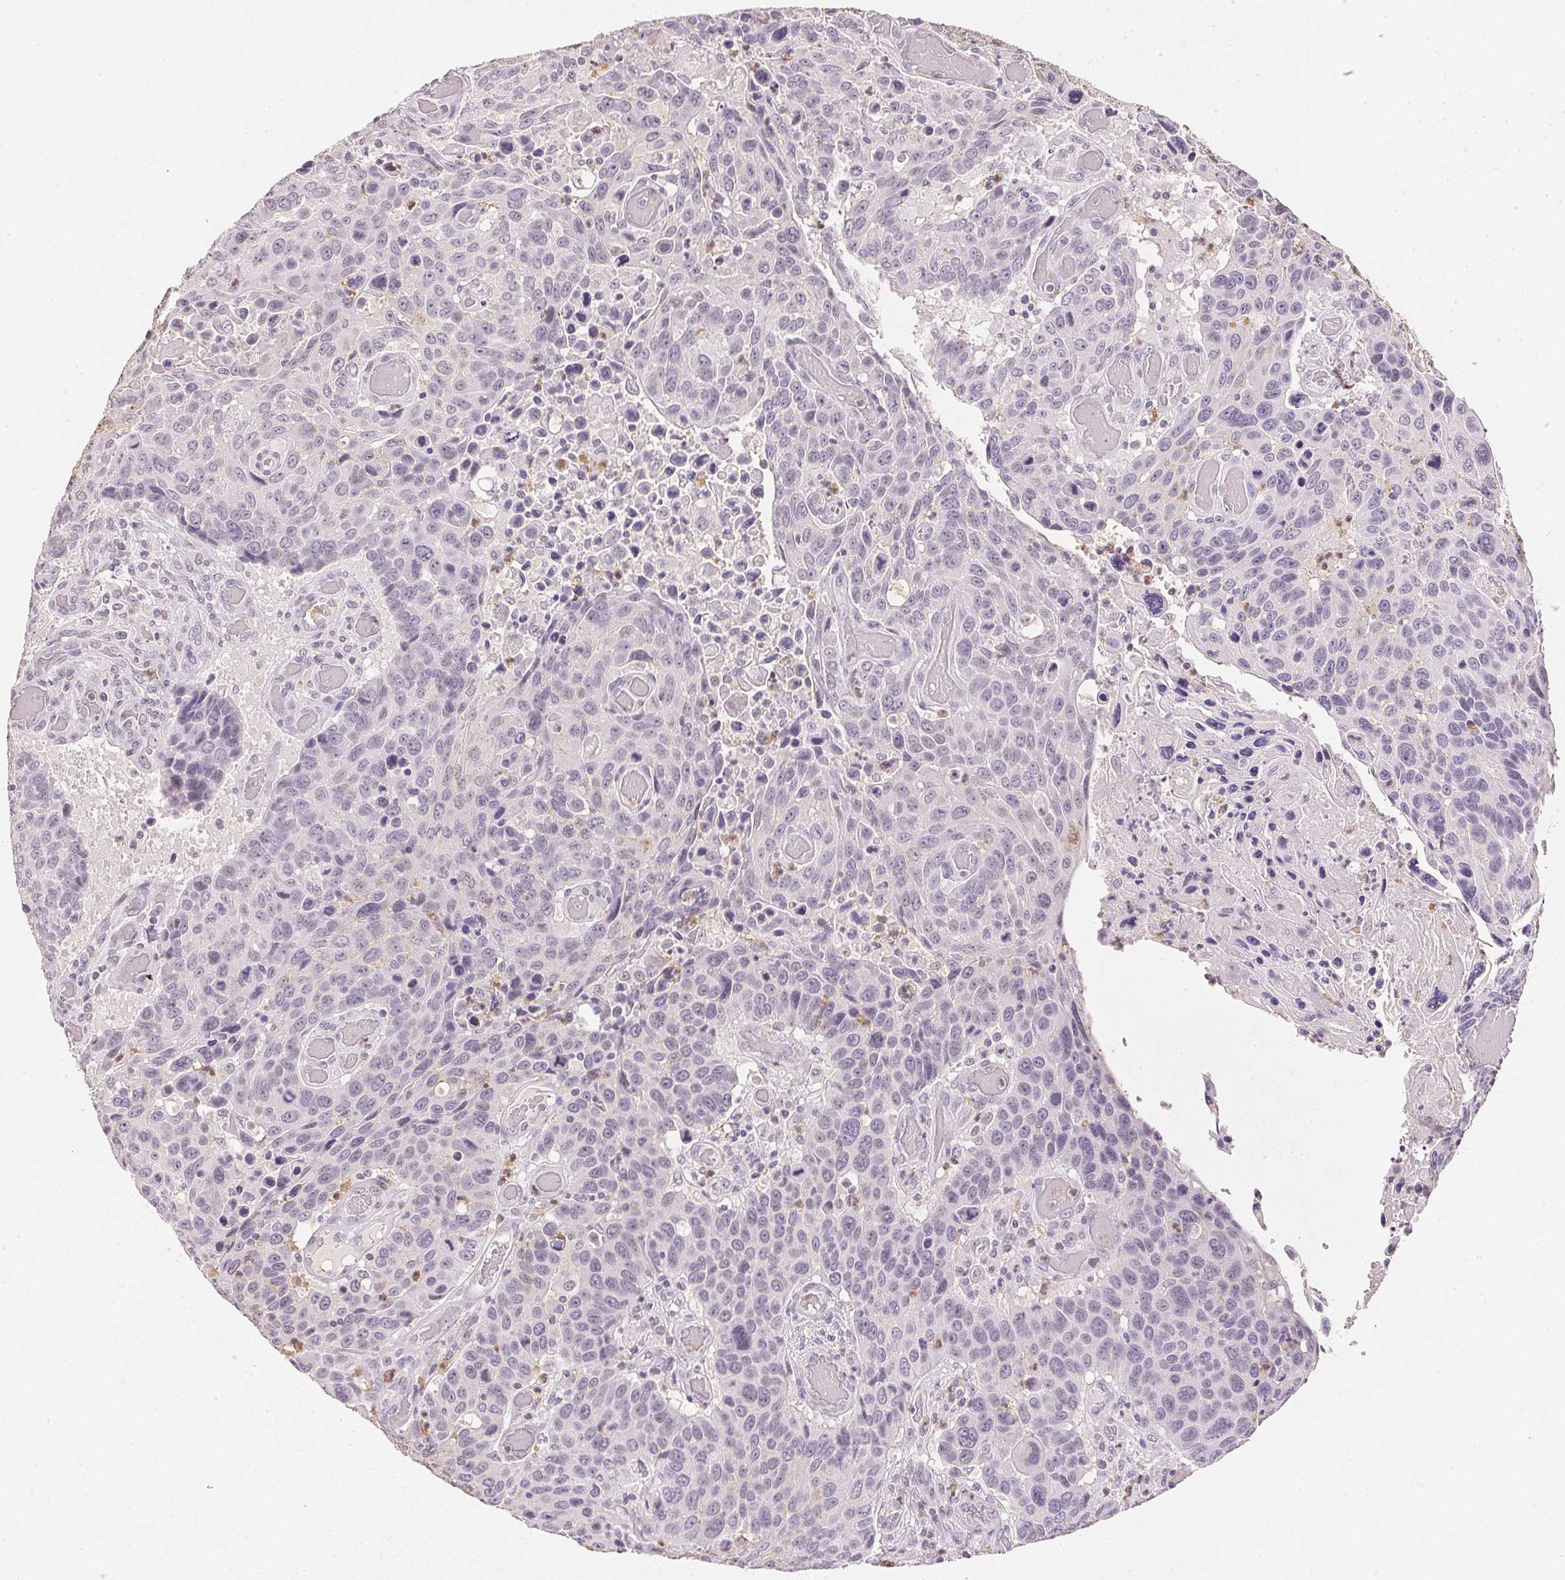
{"staining": {"intensity": "negative", "quantity": "none", "location": "none"}, "tissue": "lung cancer", "cell_type": "Tumor cells", "image_type": "cancer", "snomed": [{"axis": "morphology", "description": "Squamous cell carcinoma, NOS"}, {"axis": "topography", "description": "Lung"}], "caption": "Micrograph shows no significant protein expression in tumor cells of lung cancer.", "gene": "SMTN", "patient": {"sex": "male", "age": 68}}